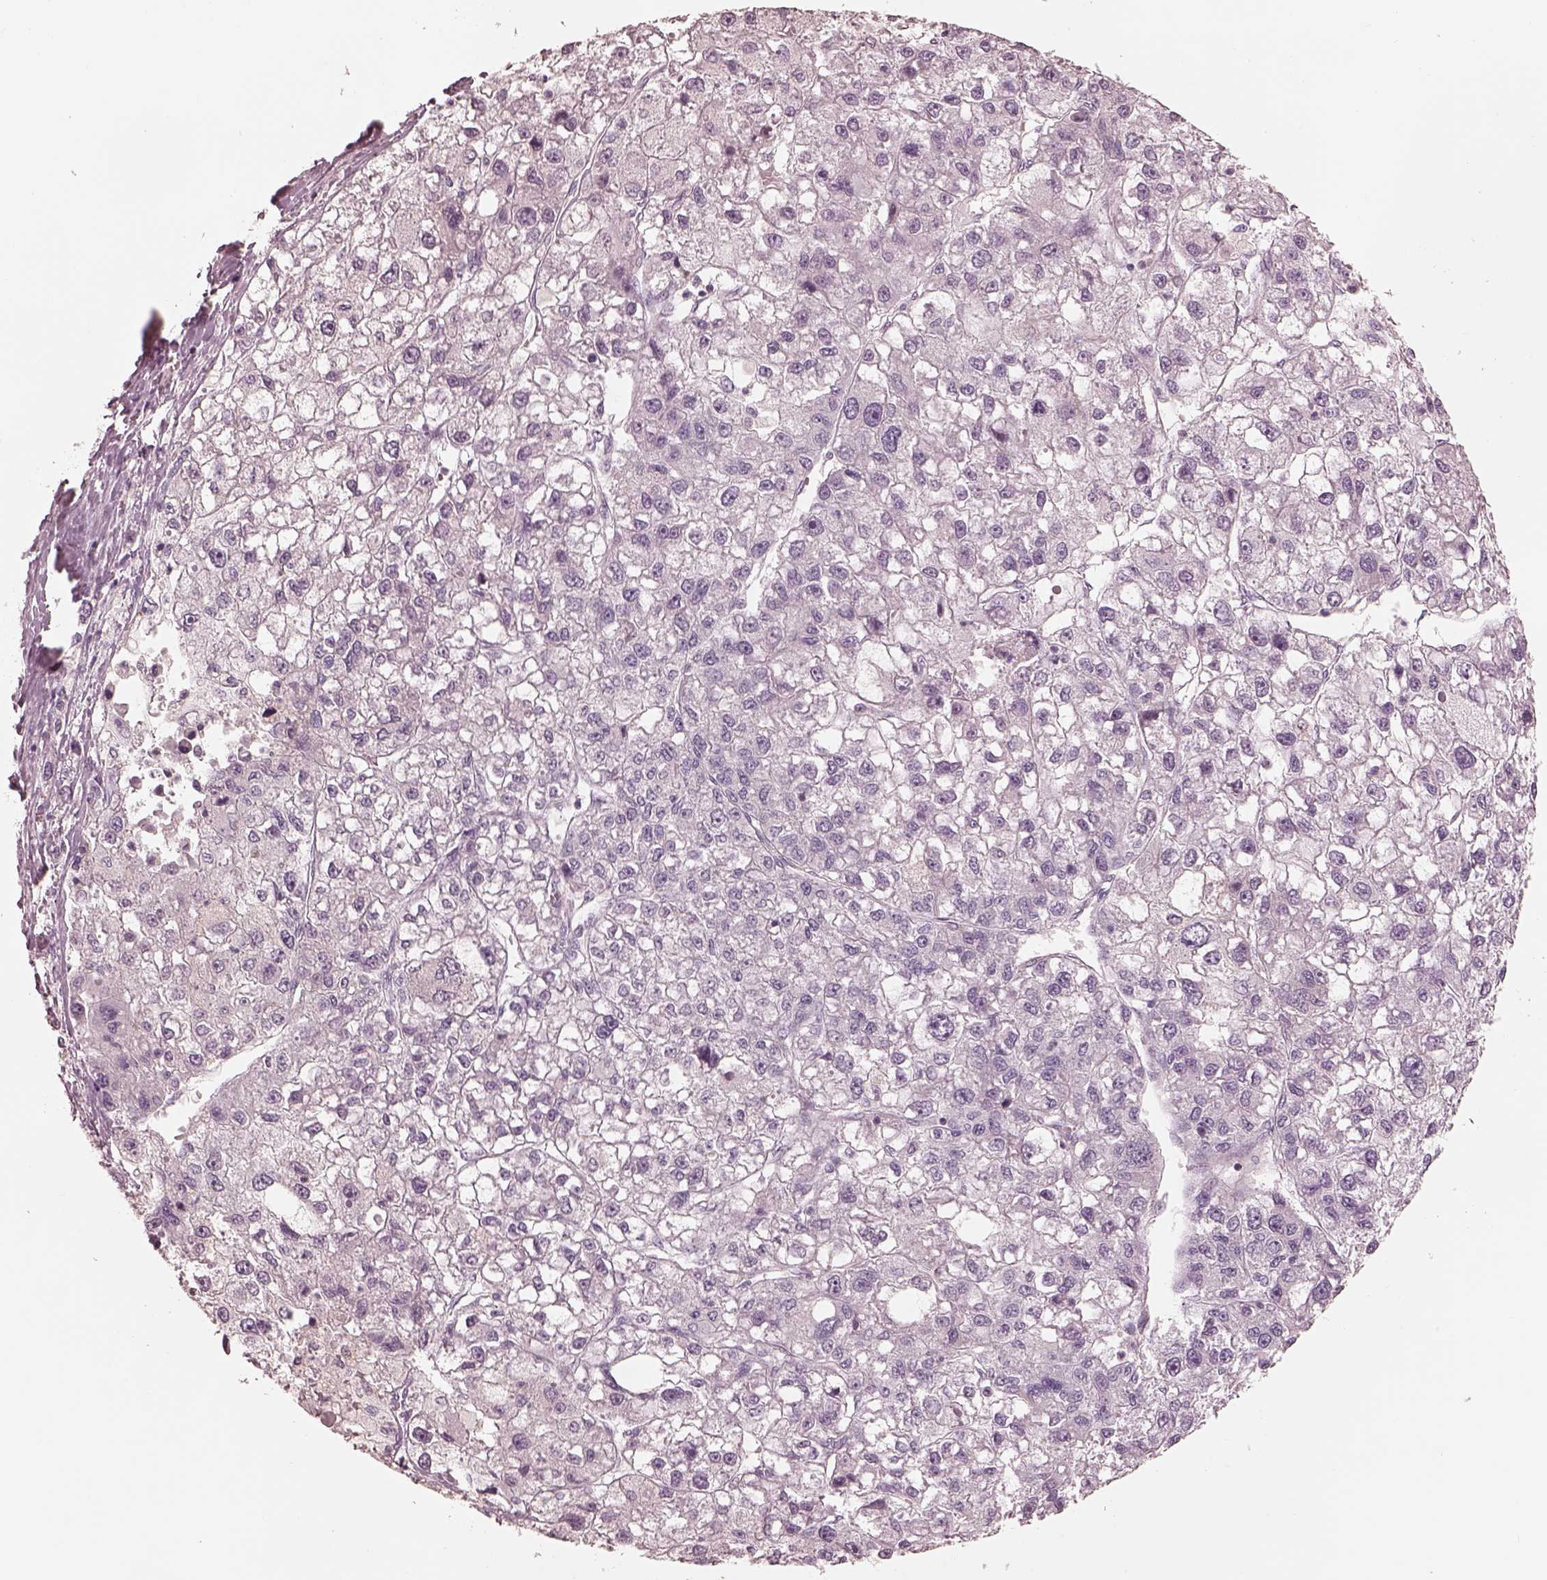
{"staining": {"intensity": "negative", "quantity": "none", "location": "none"}, "tissue": "liver cancer", "cell_type": "Tumor cells", "image_type": "cancer", "snomed": [{"axis": "morphology", "description": "Carcinoma, Hepatocellular, NOS"}, {"axis": "topography", "description": "Liver"}], "caption": "DAB immunohistochemical staining of human liver hepatocellular carcinoma reveals no significant staining in tumor cells. (Immunohistochemistry, brightfield microscopy, high magnification).", "gene": "PRKACG", "patient": {"sex": "male", "age": 56}}